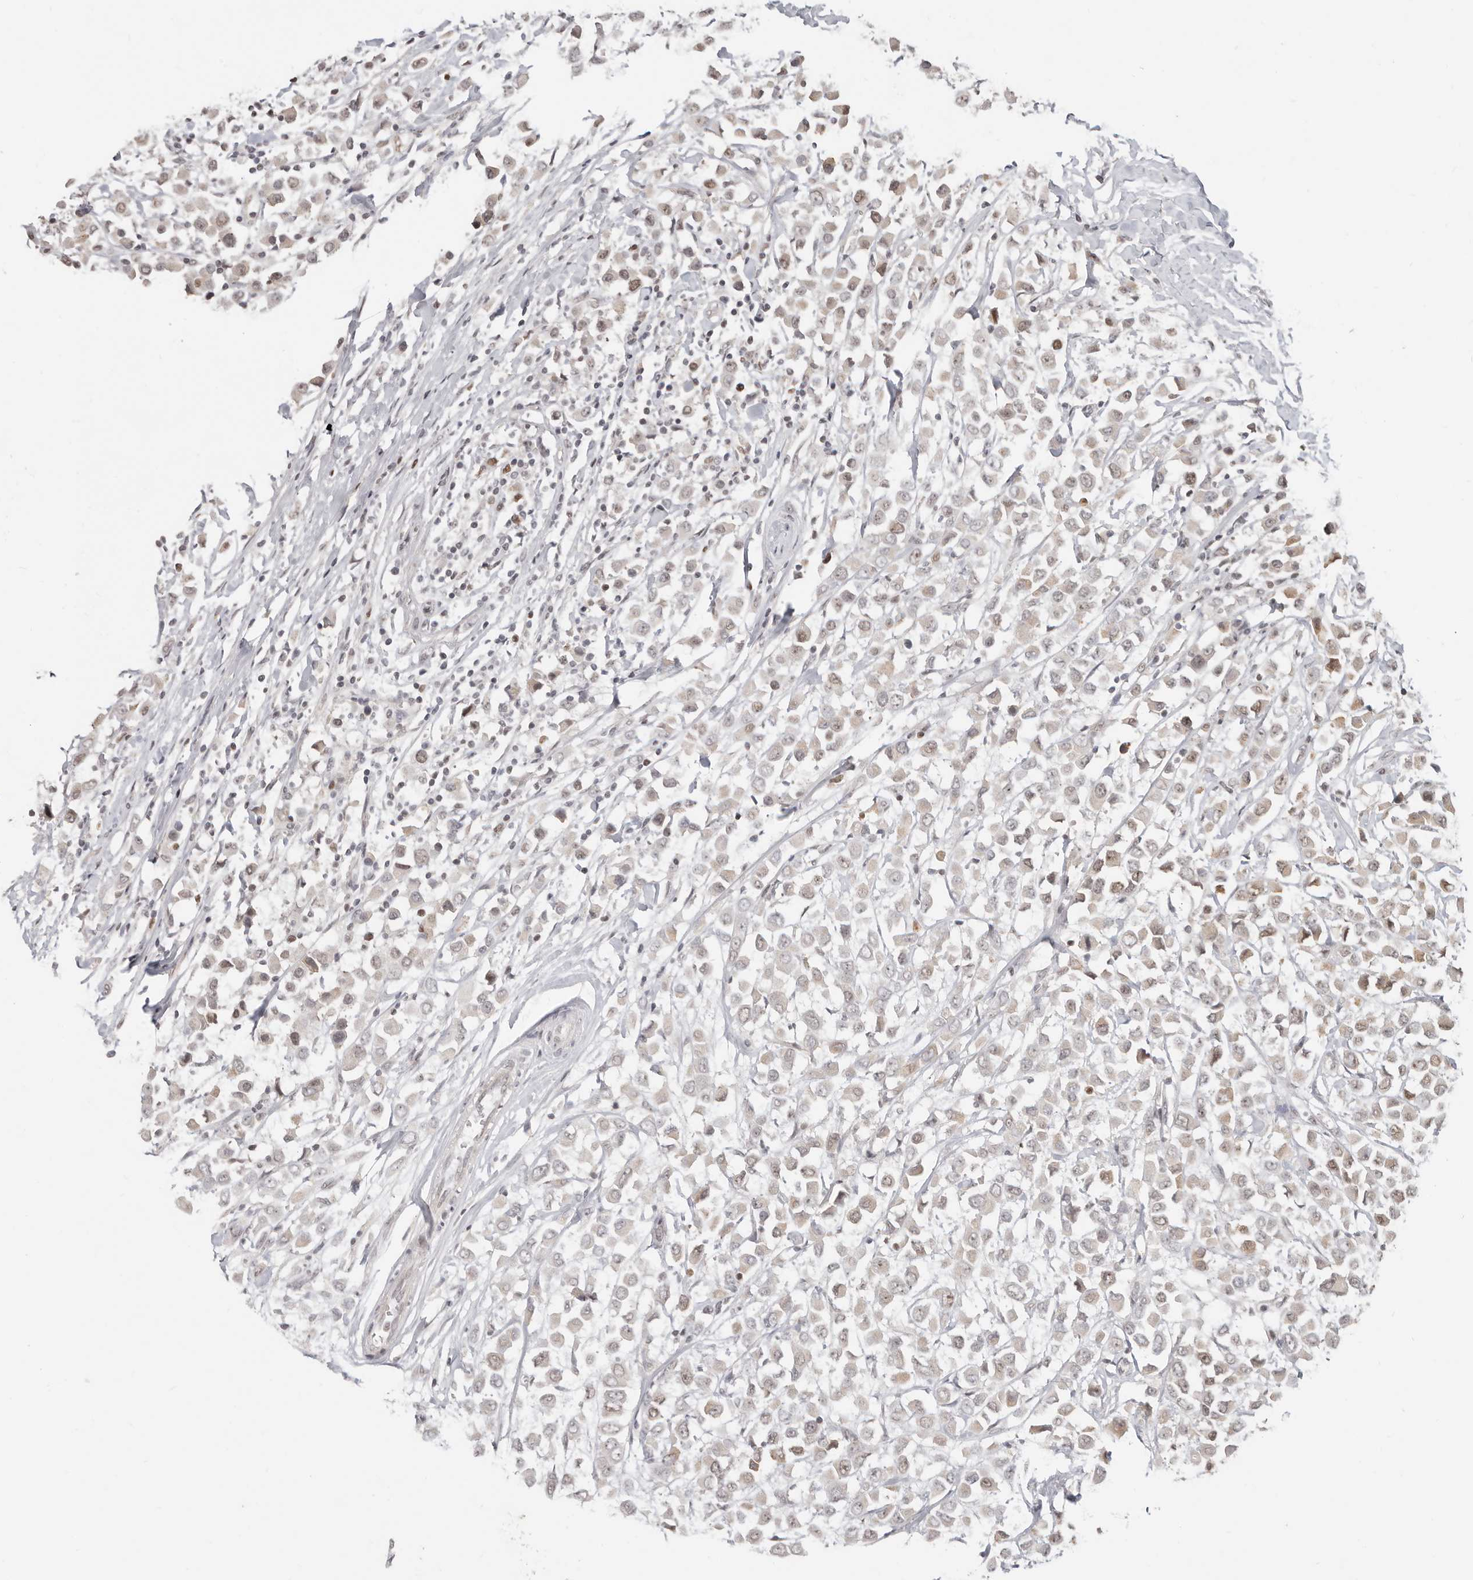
{"staining": {"intensity": "weak", "quantity": "<25%", "location": "nuclear"}, "tissue": "breast cancer", "cell_type": "Tumor cells", "image_type": "cancer", "snomed": [{"axis": "morphology", "description": "Duct carcinoma"}, {"axis": "topography", "description": "Breast"}], "caption": "Protein analysis of breast intraductal carcinoma demonstrates no significant positivity in tumor cells. (DAB immunohistochemistry (IHC) with hematoxylin counter stain).", "gene": "RFC2", "patient": {"sex": "female", "age": 61}}